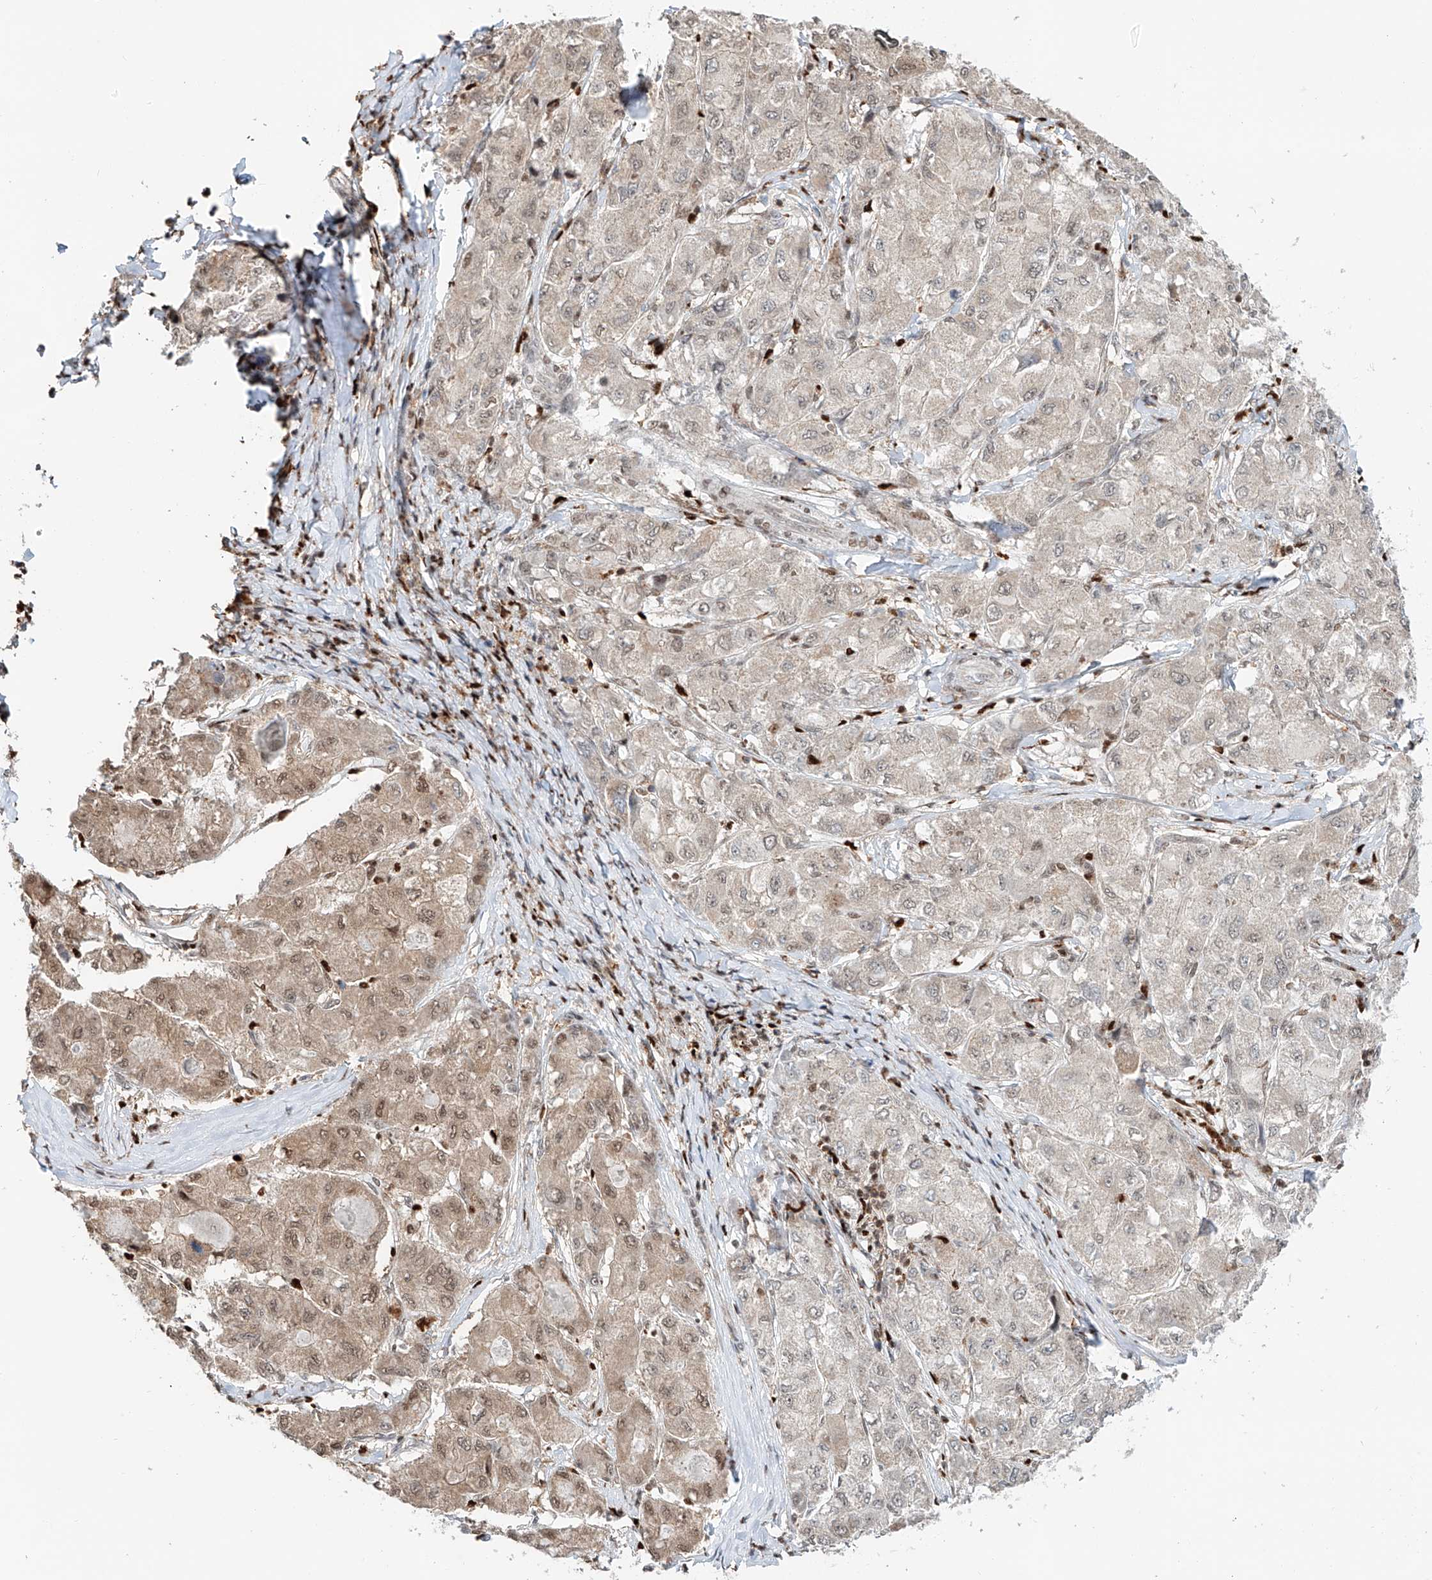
{"staining": {"intensity": "moderate", "quantity": "25%-75%", "location": "cytoplasmic/membranous,nuclear"}, "tissue": "liver cancer", "cell_type": "Tumor cells", "image_type": "cancer", "snomed": [{"axis": "morphology", "description": "Carcinoma, Hepatocellular, NOS"}, {"axis": "topography", "description": "Liver"}], "caption": "This histopathology image exhibits immunohistochemistry staining of human liver hepatocellular carcinoma, with medium moderate cytoplasmic/membranous and nuclear expression in approximately 25%-75% of tumor cells.", "gene": "DZIP1L", "patient": {"sex": "male", "age": 80}}